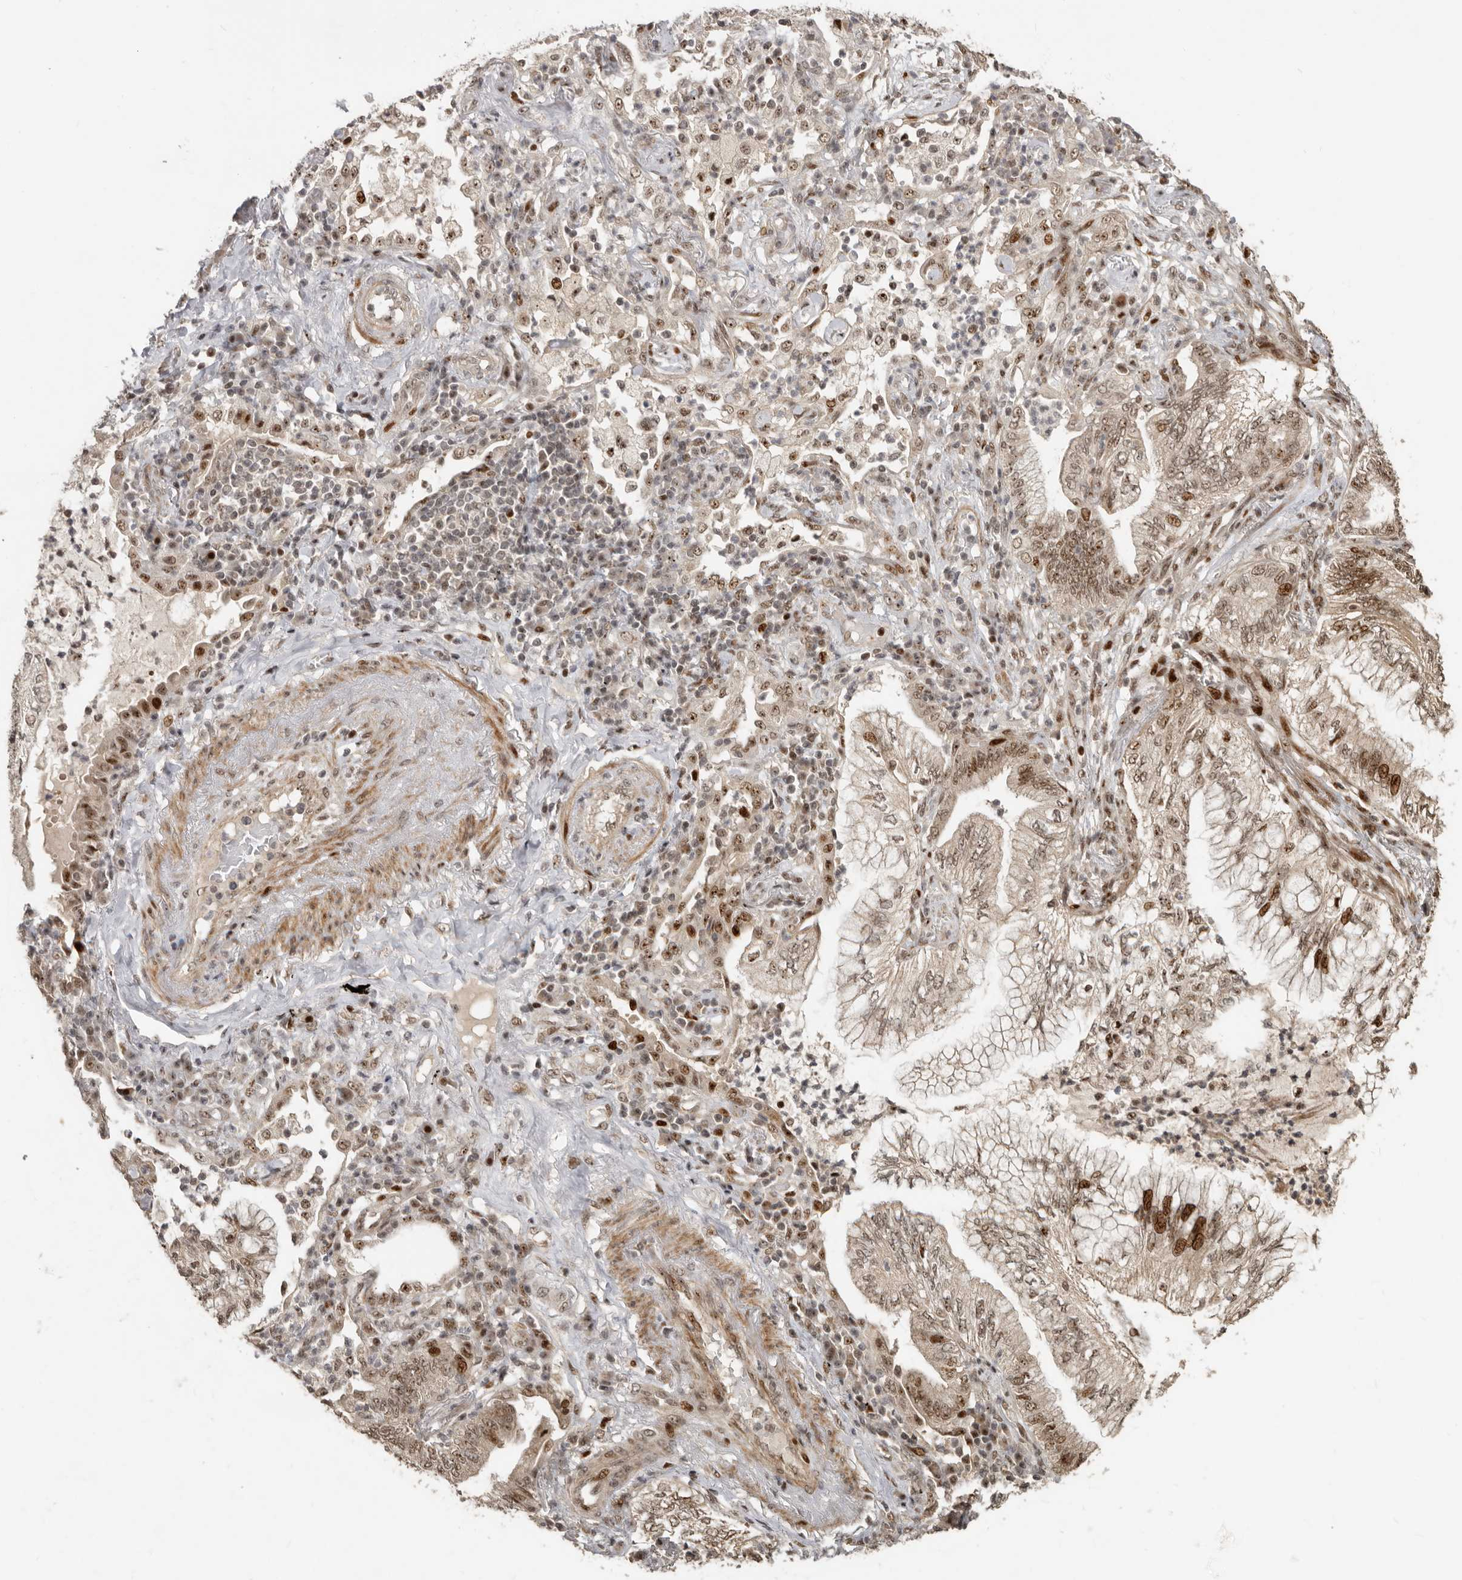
{"staining": {"intensity": "moderate", "quantity": ">75%", "location": "cytoplasmic/membranous,nuclear"}, "tissue": "lung cancer", "cell_type": "Tumor cells", "image_type": "cancer", "snomed": [{"axis": "morphology", "description": "Normal tissue, NOS"}, {"axis": "morphology", "description": "Adenocarcinoma, NOS"}, {"axis": "topography", "description": "Bronchus"}, {"axis": "topography", "description": "Lung"}], "caption": "Adenocarcinoma (lung) stained for a protein exhibits moderate cytoplasmic/membranous and nuclear positivity in tumor cells.", "gene": "GPBP1L1", "patient": {"sex": "female", "age": 70}}